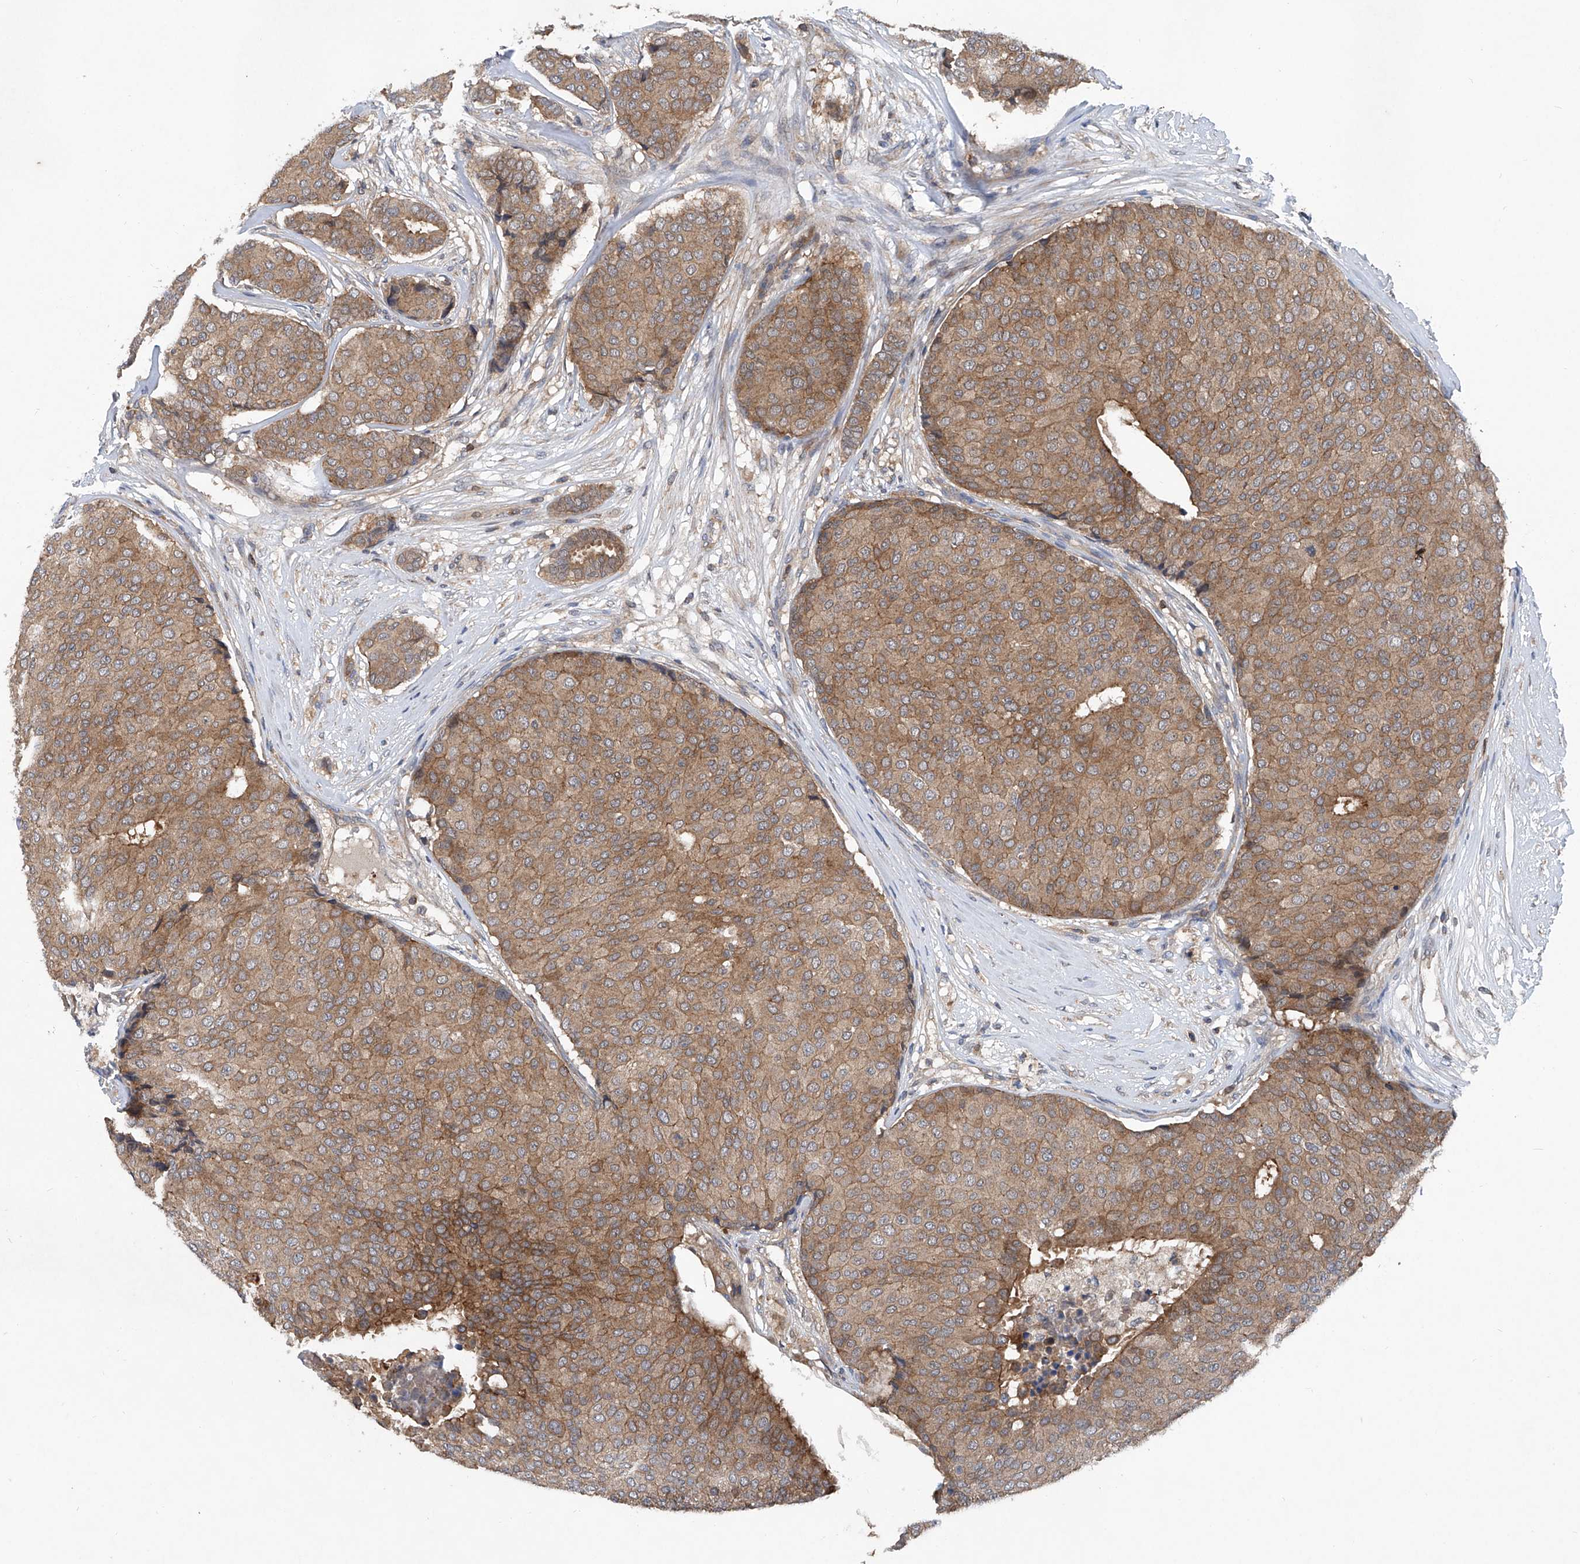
{"staining": {"intensity": "moderate", "quantity": ">75%", "location": "cytoplasmic/membranous"}, "tissue": "breast cancer", "cell_type": "Tumor cells", "image_type": "cancer", "snomed": [{"axis": "morphology", "description": "Duct carcinoma"}, {"axis": "topography", "description": "Breast"}], "caption": "Tumor cells reveal medium levels of moderate cytoplasmic/membranous positivity in about >75% of cells in breast cancer.", "gene": "TRIM38", "patient": {"sex": "female", "age": 75}}